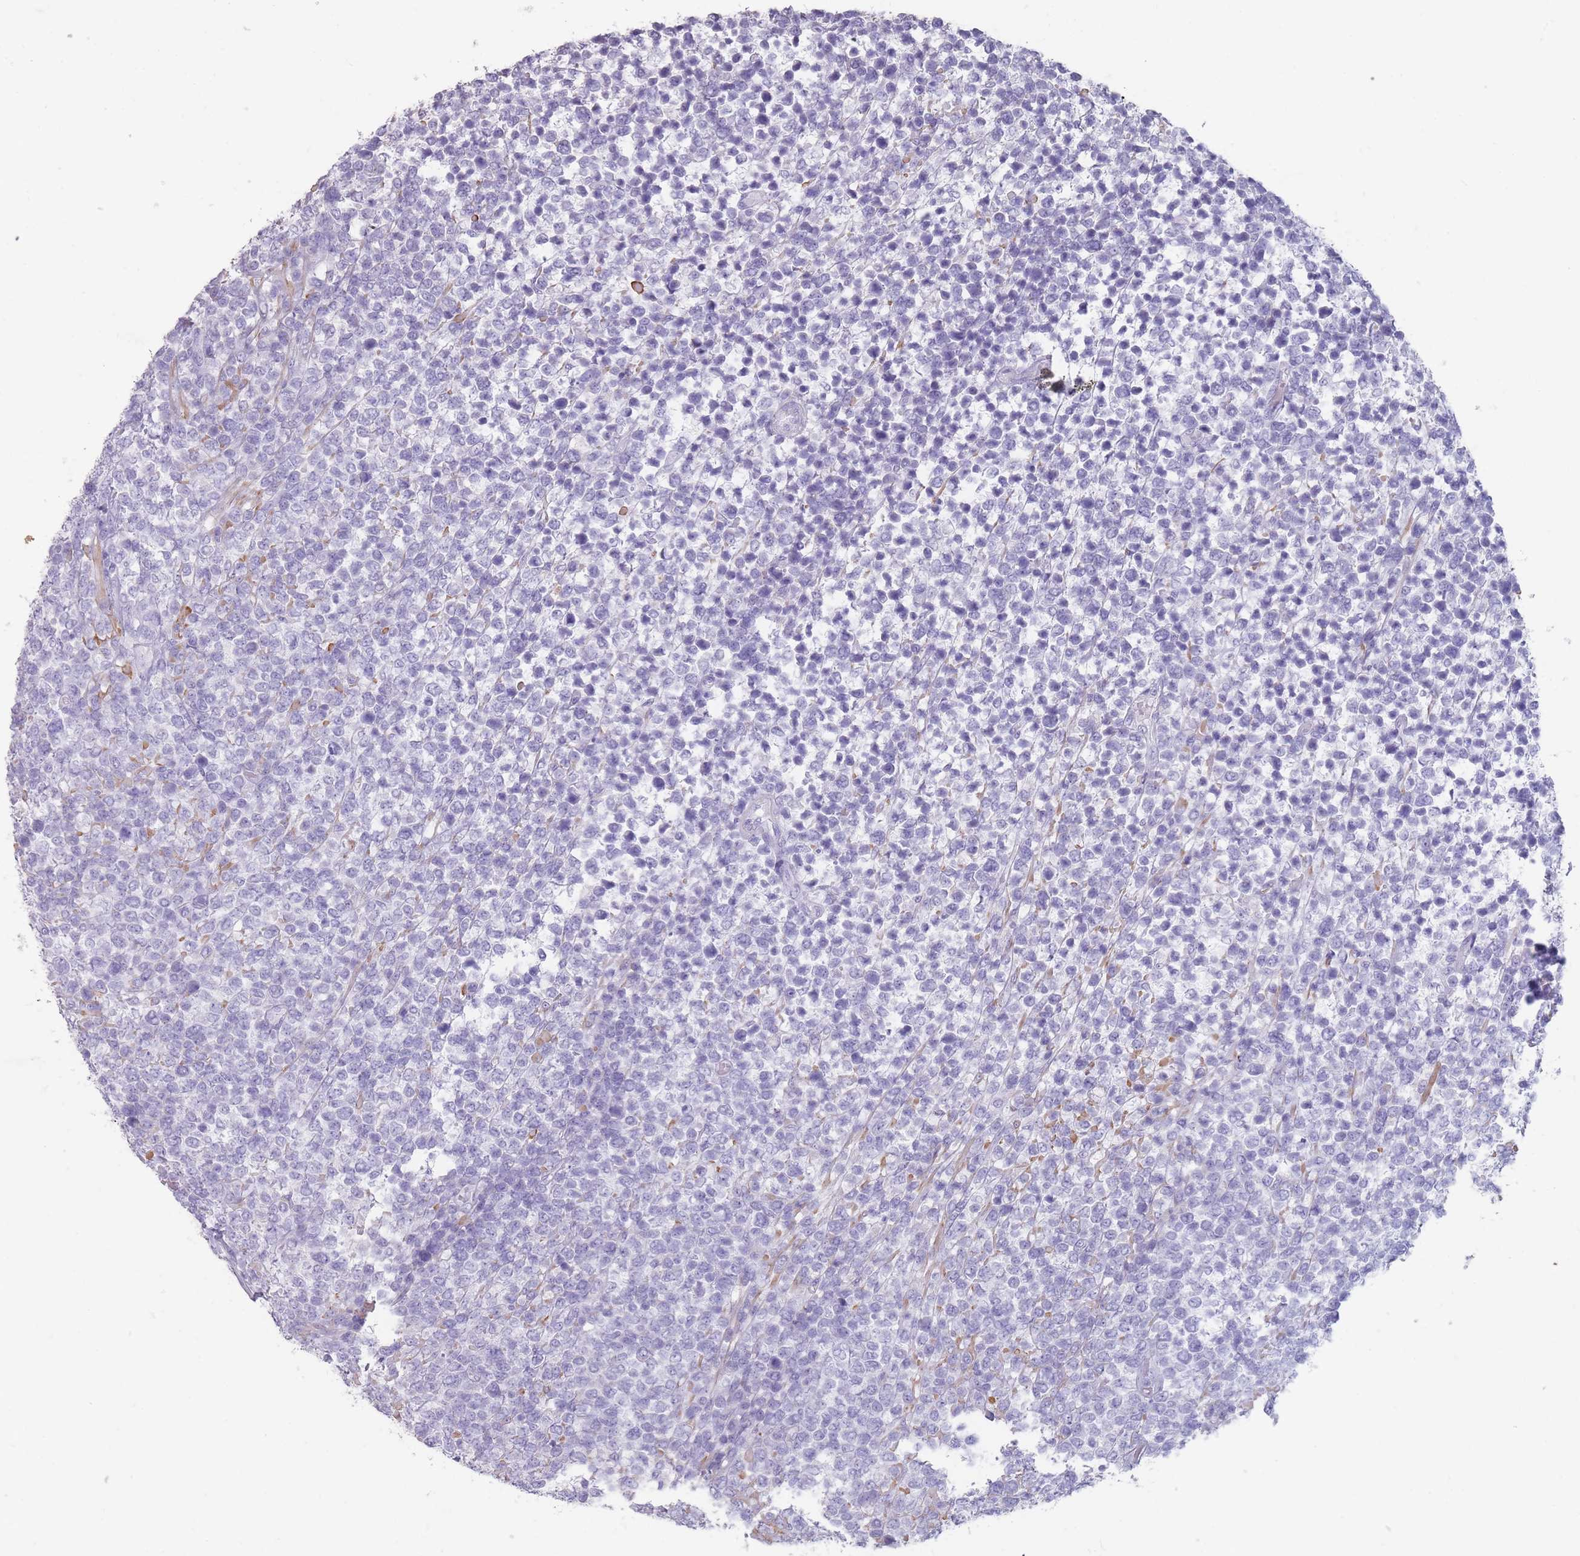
{"staining": {"intensity": "negative", "quantity": "none", "location": "none"}, "tissue": "lymphoma", "cell_type": "Tumor cells", "image_type": "cancer", "snomed": [{"axis": "morphology", "description": "Malignant lymphoma, non-Hodgkin's type, High grade"}, {"axis": "topography", "description": "Soft tissue"}], "caption": "This is a histopathology image of immunohistochemistry (IHC) staining of malignant lymphoma, non-Hodgkin's type (high-grade), which shows no expression in tumor cells.", "gene": "RHBG", "patient": {"sex": "female", "age": 56}}